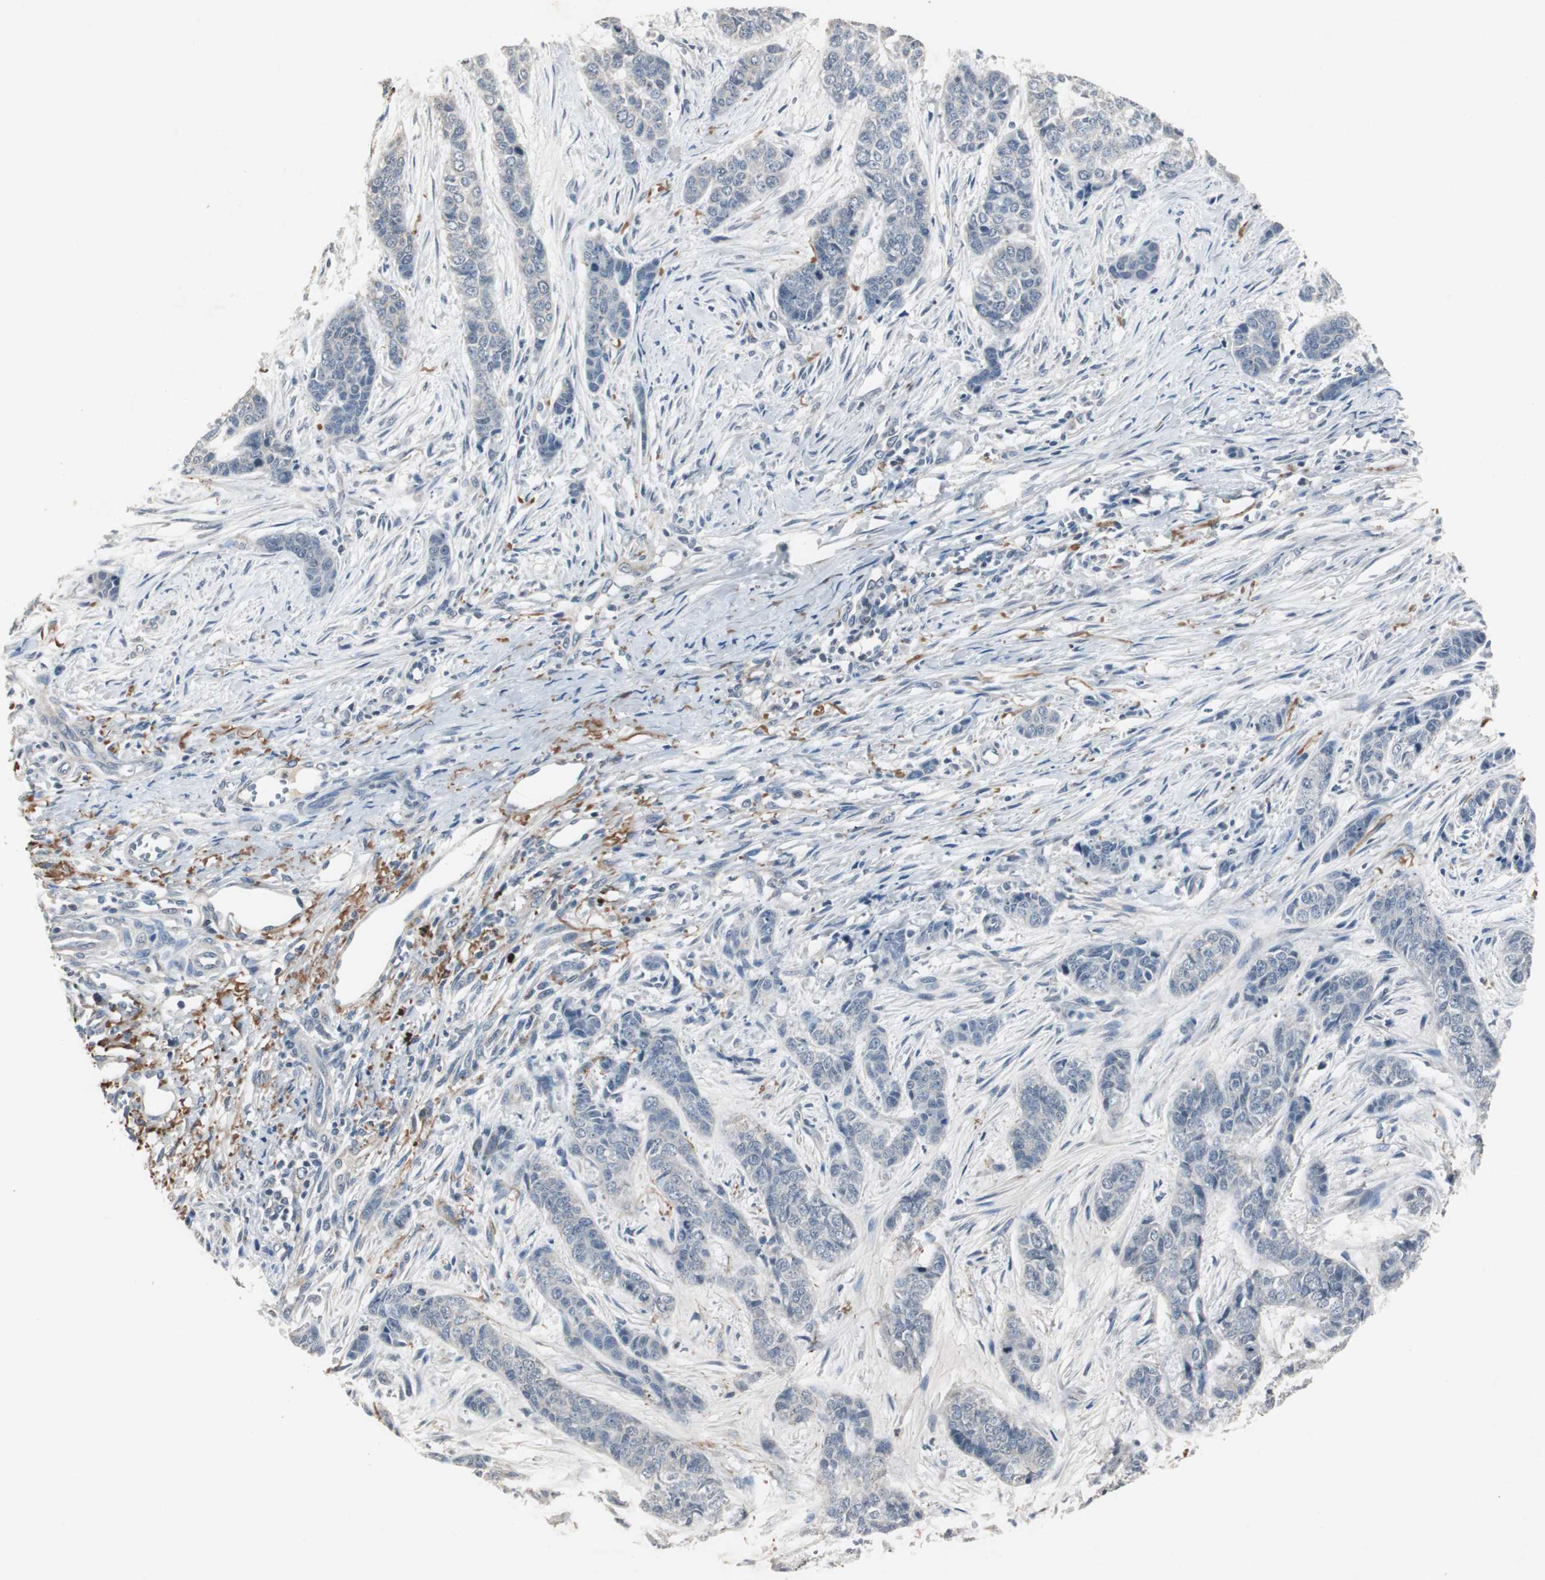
{"staining": {"intensity": "negative", "quantity": "none", "location": "none"}, "tissue": "skin cancer", "cell_type": "Tumor cells", "image_type": "cancer", "snomed": [{"axis": "morphology", "description": "Basal cell carcinoma"}, {"axis": "topography", "description": "Skin"}], "caption": "Histopathology image shows no protein positivity in tumor cells of skin cancer tissue.", "gene": "ADNP2", "patient": {"sex": "female", "age": 64}}